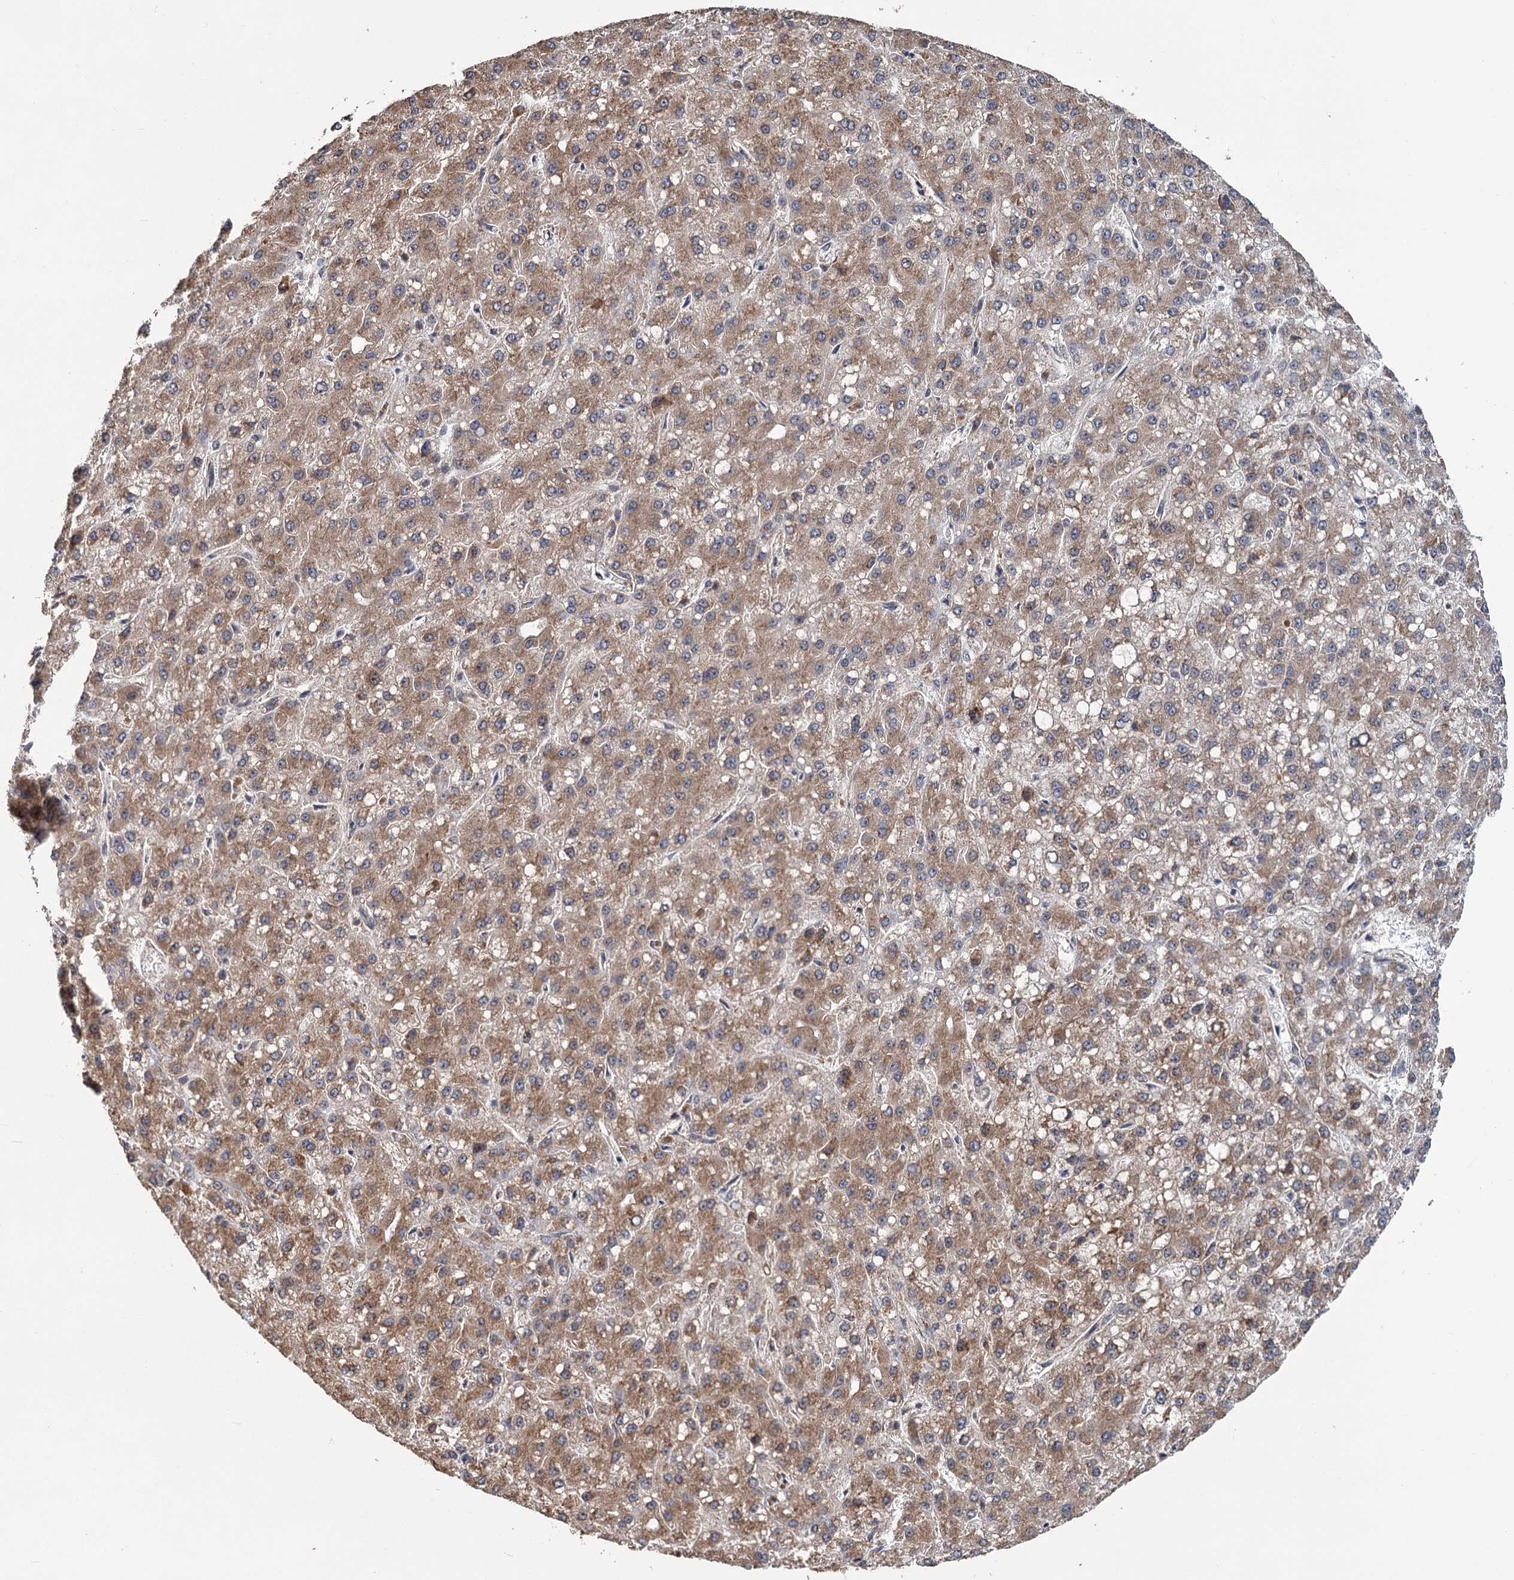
{"staining": {"intensity": "moderate", "quantity": ">75%", "location": "cytoplasmic/membranous"}, "tissue": "liver cancer", "cell_type": "Tumor cells", "image_type": "cancer", "snomed": [{"axis": "morphology", "description": "Carcinoma, Hepatocellular, NOS"}, {"axis": "topography", "description": "Liver"}], "caption": "Immunohistochemistry (IHC) (DAB (3,3'-diaminobenzidine)) staining of liver cancer (hepatocellular carcinoma) shows moderate cytoplasmic/membranous protein expression in approximately >75% of tumor cells.", "gene": "KANSL2", "patient": {"sex": "male", "age": 67}}